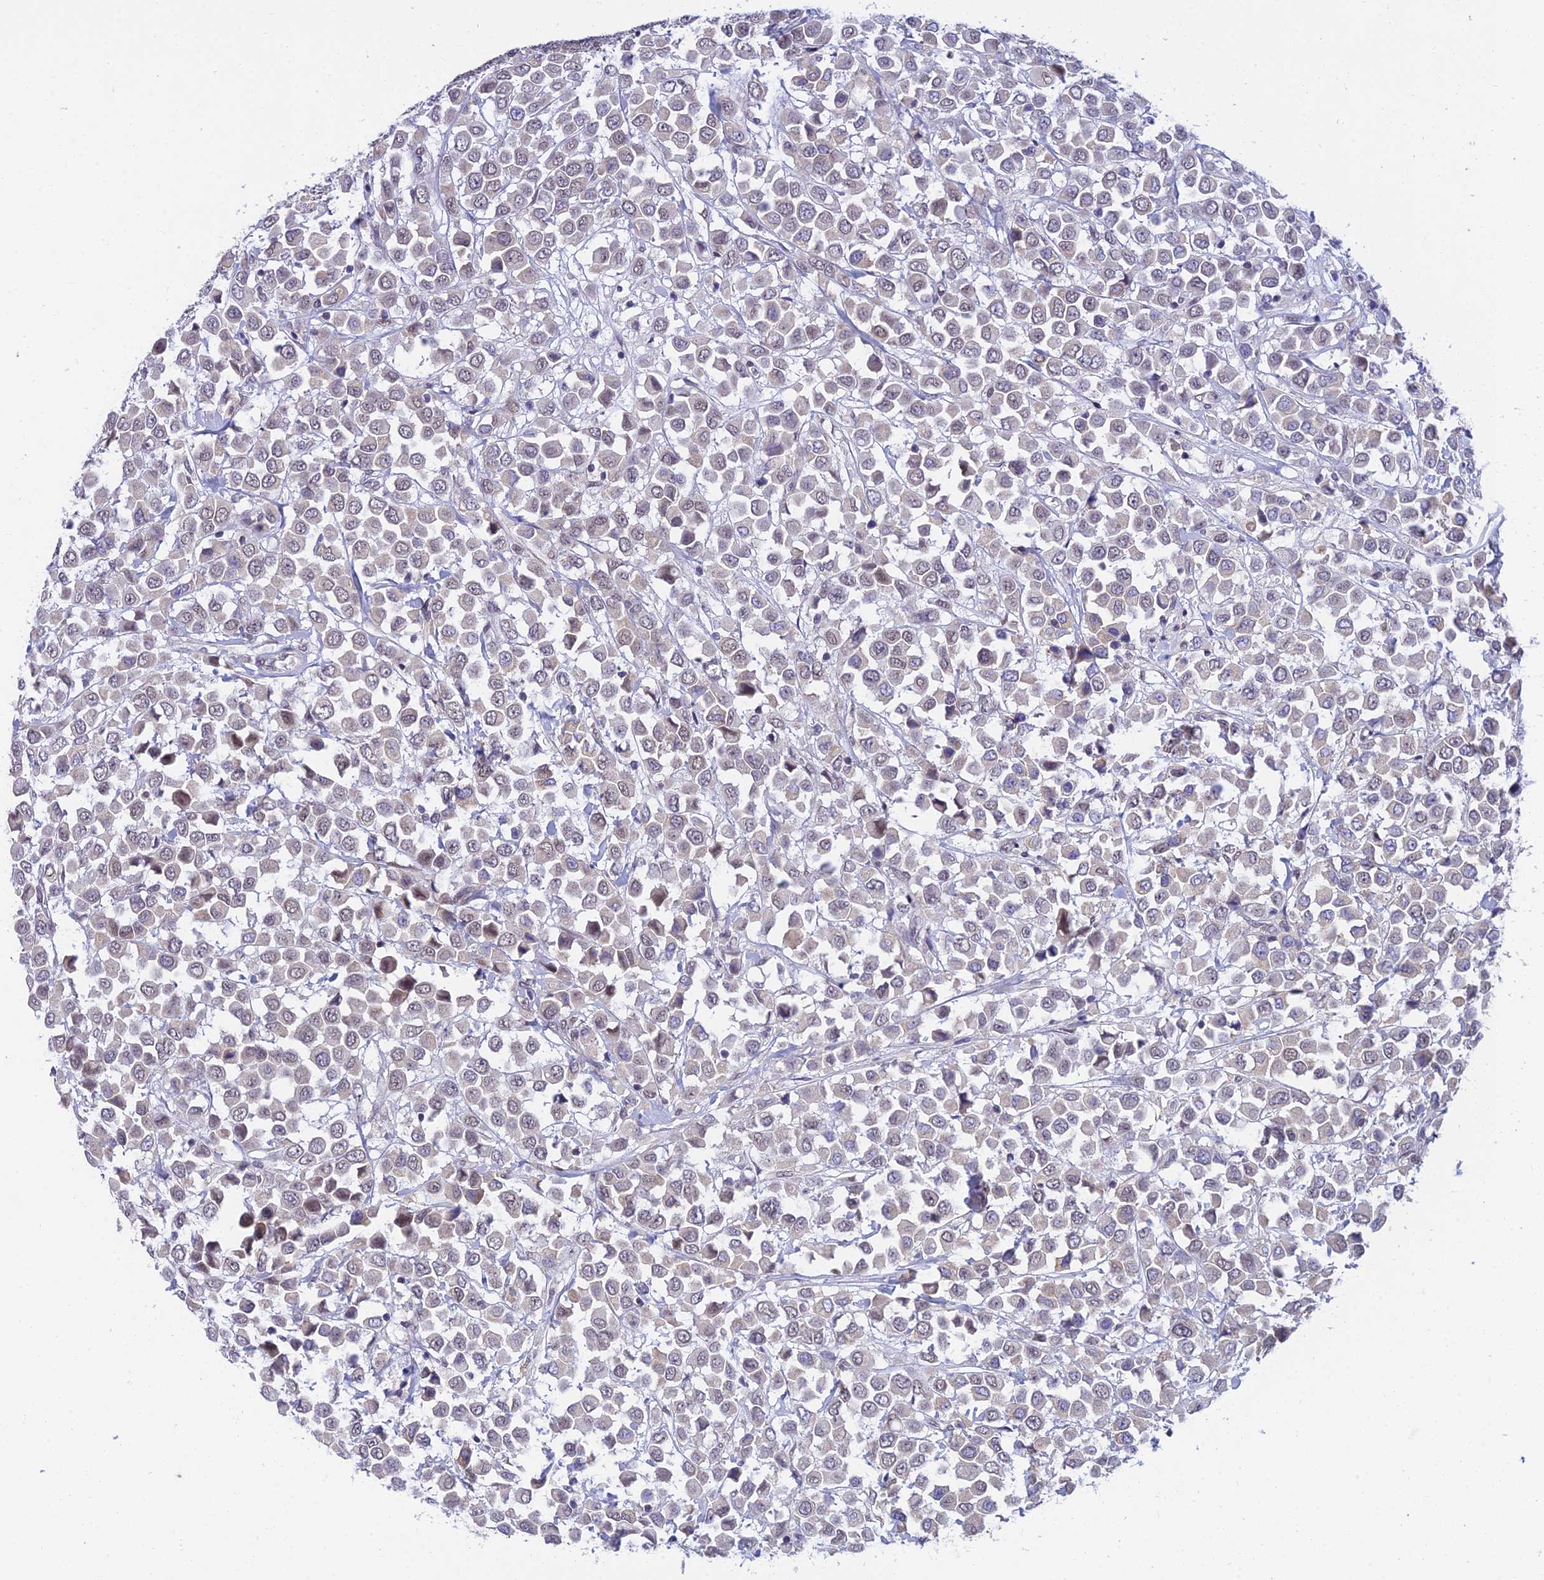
{"staining": {"intensity": "negative", "quantity": "none", "location": "none"}, "tissue": "breast cancer", "cell_type": "Tumor cells", "image_type": "cancer", "snomed": [{"axis": "morphology", "description": "Duct carcinoma"}, {"axis": "topography", "description": "Breast"}], "caption": "This histopathology image is of breast cancer (intraductal carcinoma) stained with immunohistochemistry (IHC) to label a protein in brown with the nuclei are counter-stained blue. There is no expression in tumor cells.", "gene": "C2orf49", "patient": {"sex": "female", "age": 61}}